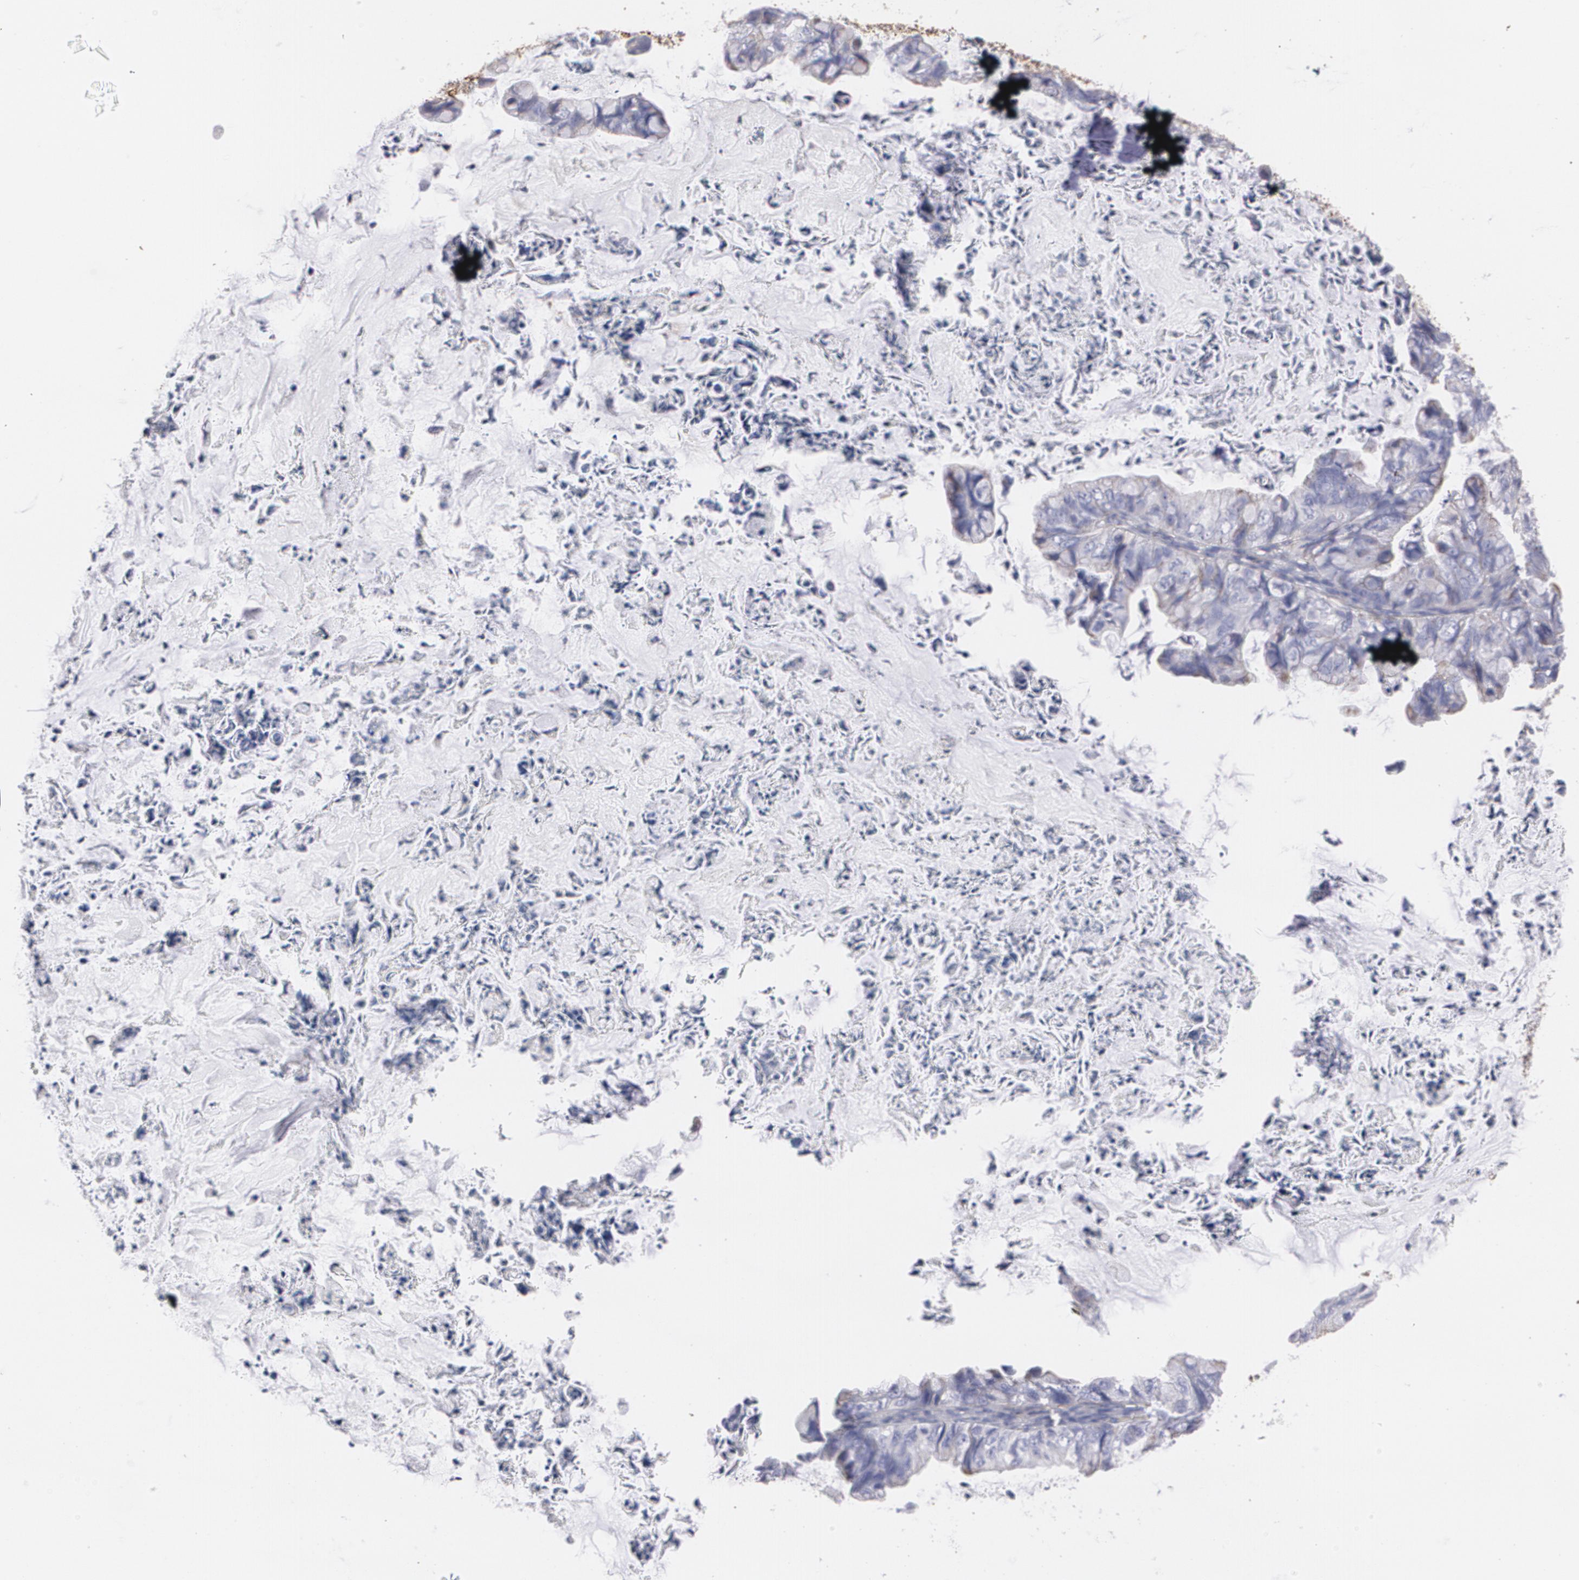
{"staining": {"intensity": "weak", "quantity": "<25%", "location": "cytoplasmic/membranous"}, "tissue": "ovarian cancer", "cell_type": "Tumor cells", "image_type": "cancer", "snomed": [{"axis": "morphology", "description": "Cystadenocarcinoma, mucinous, NOS"}, {"axis": "topography", "description": "Ovary"}], "caption": "Immunohistochemistry of human mucinous cystadenocarcinoma (ovarian) reveals no expression in tumor cells.", "gene": "FBLN1", "patient": {"sex": "female", "age": 36}}